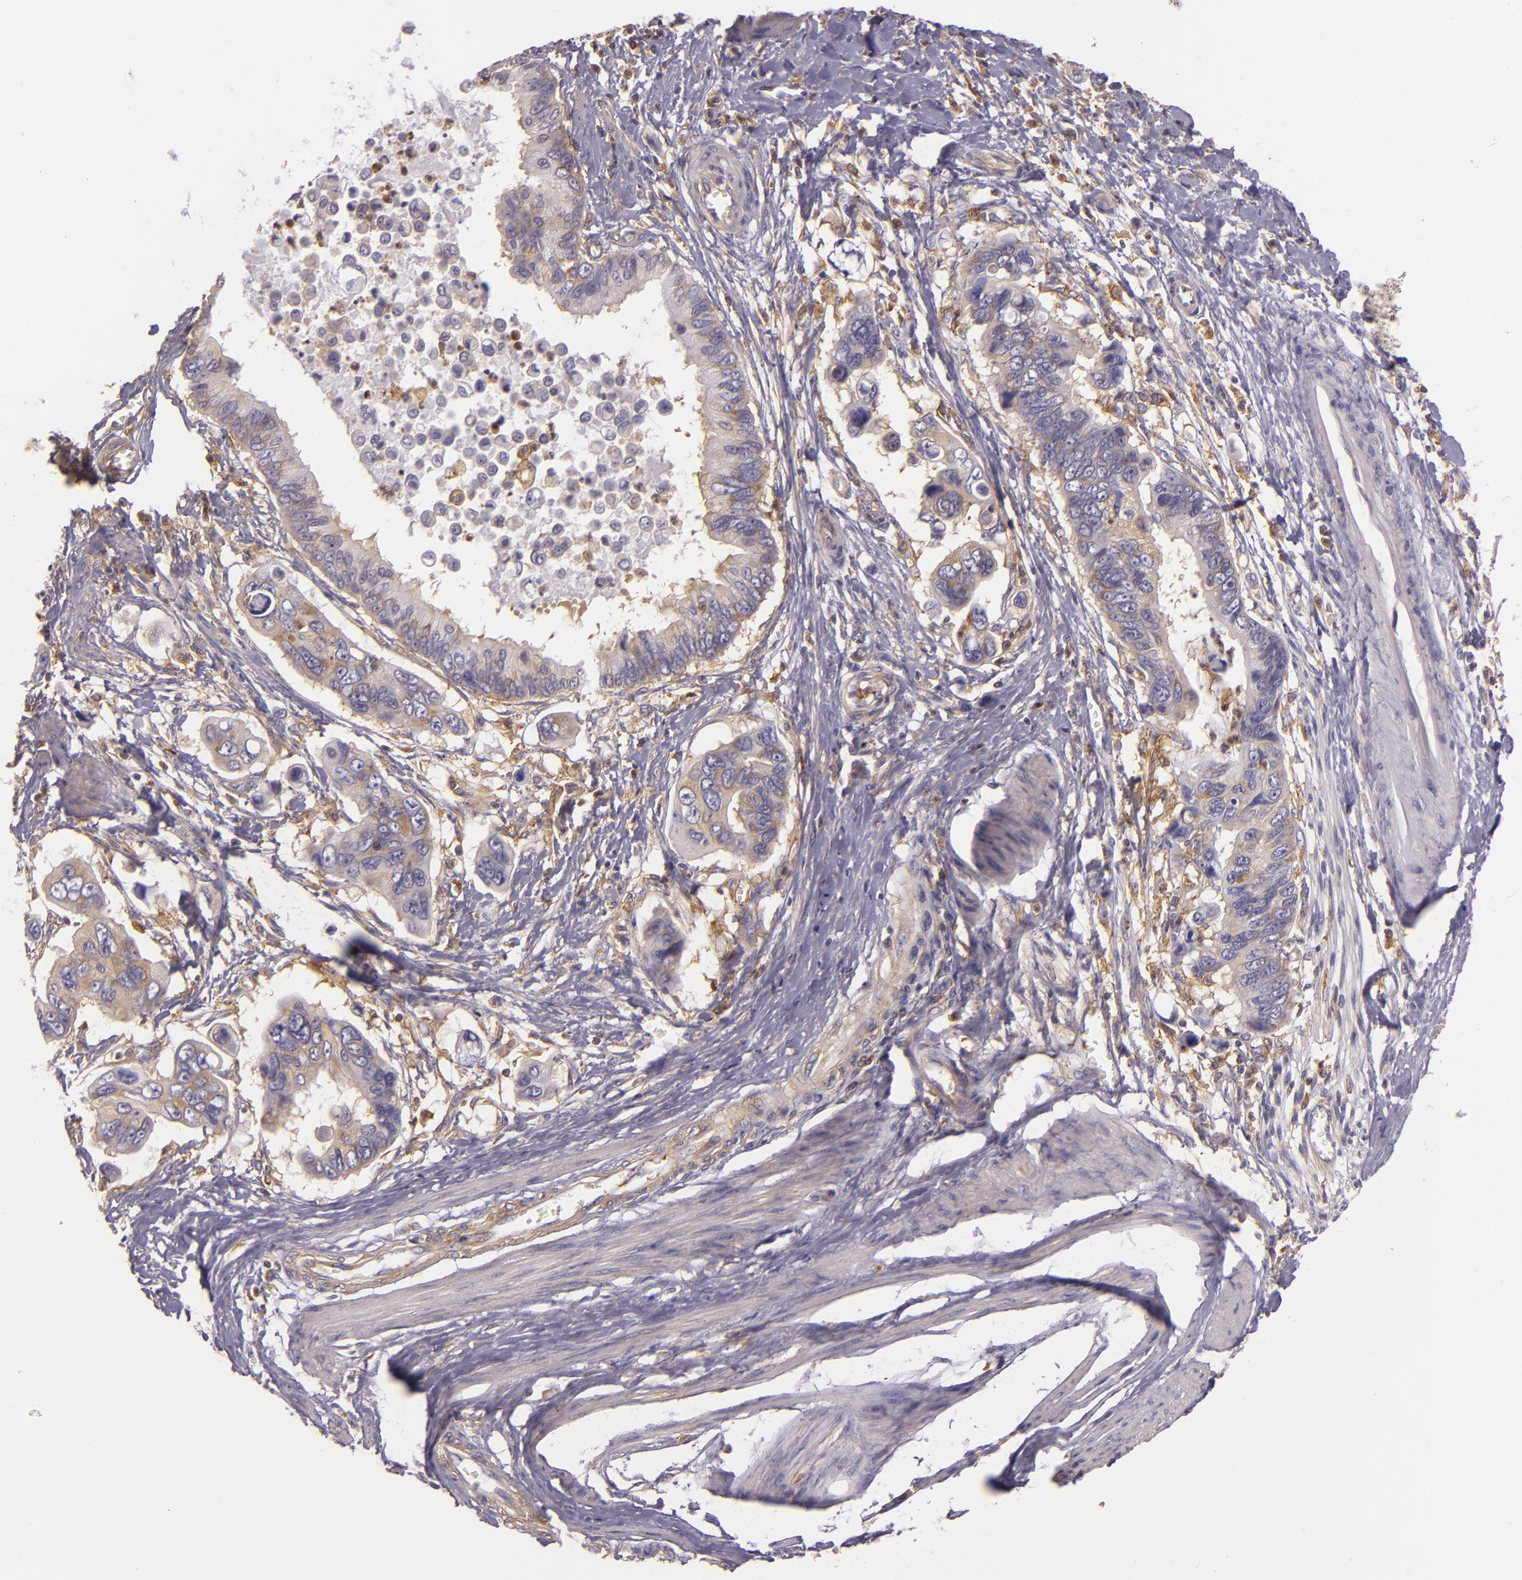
{"staining": {"intensity": "weak", "quantity": "25%-75%", "location": "cytoplasmic/membranous"}, "tissue": "stomach cancer", "cell_type": "Tumor cells", "image_type": "cancer", "snomed": [{"axis": "morphology", "description": "Adenocarcinoma, NOS"}, {"axis": "topography", "description": "Stomach, upper"}], "caption": "Brown immunohistochemical staining in stomach cancer exhibits weak cytoplasmic/membranous staining in approximately 25%-75% of tumor cells. (brown staining indicates protein expression, while blue staining denotes nuclei).", "gene": "TLN1", "patient": {"sex": "male", "age": 80}}